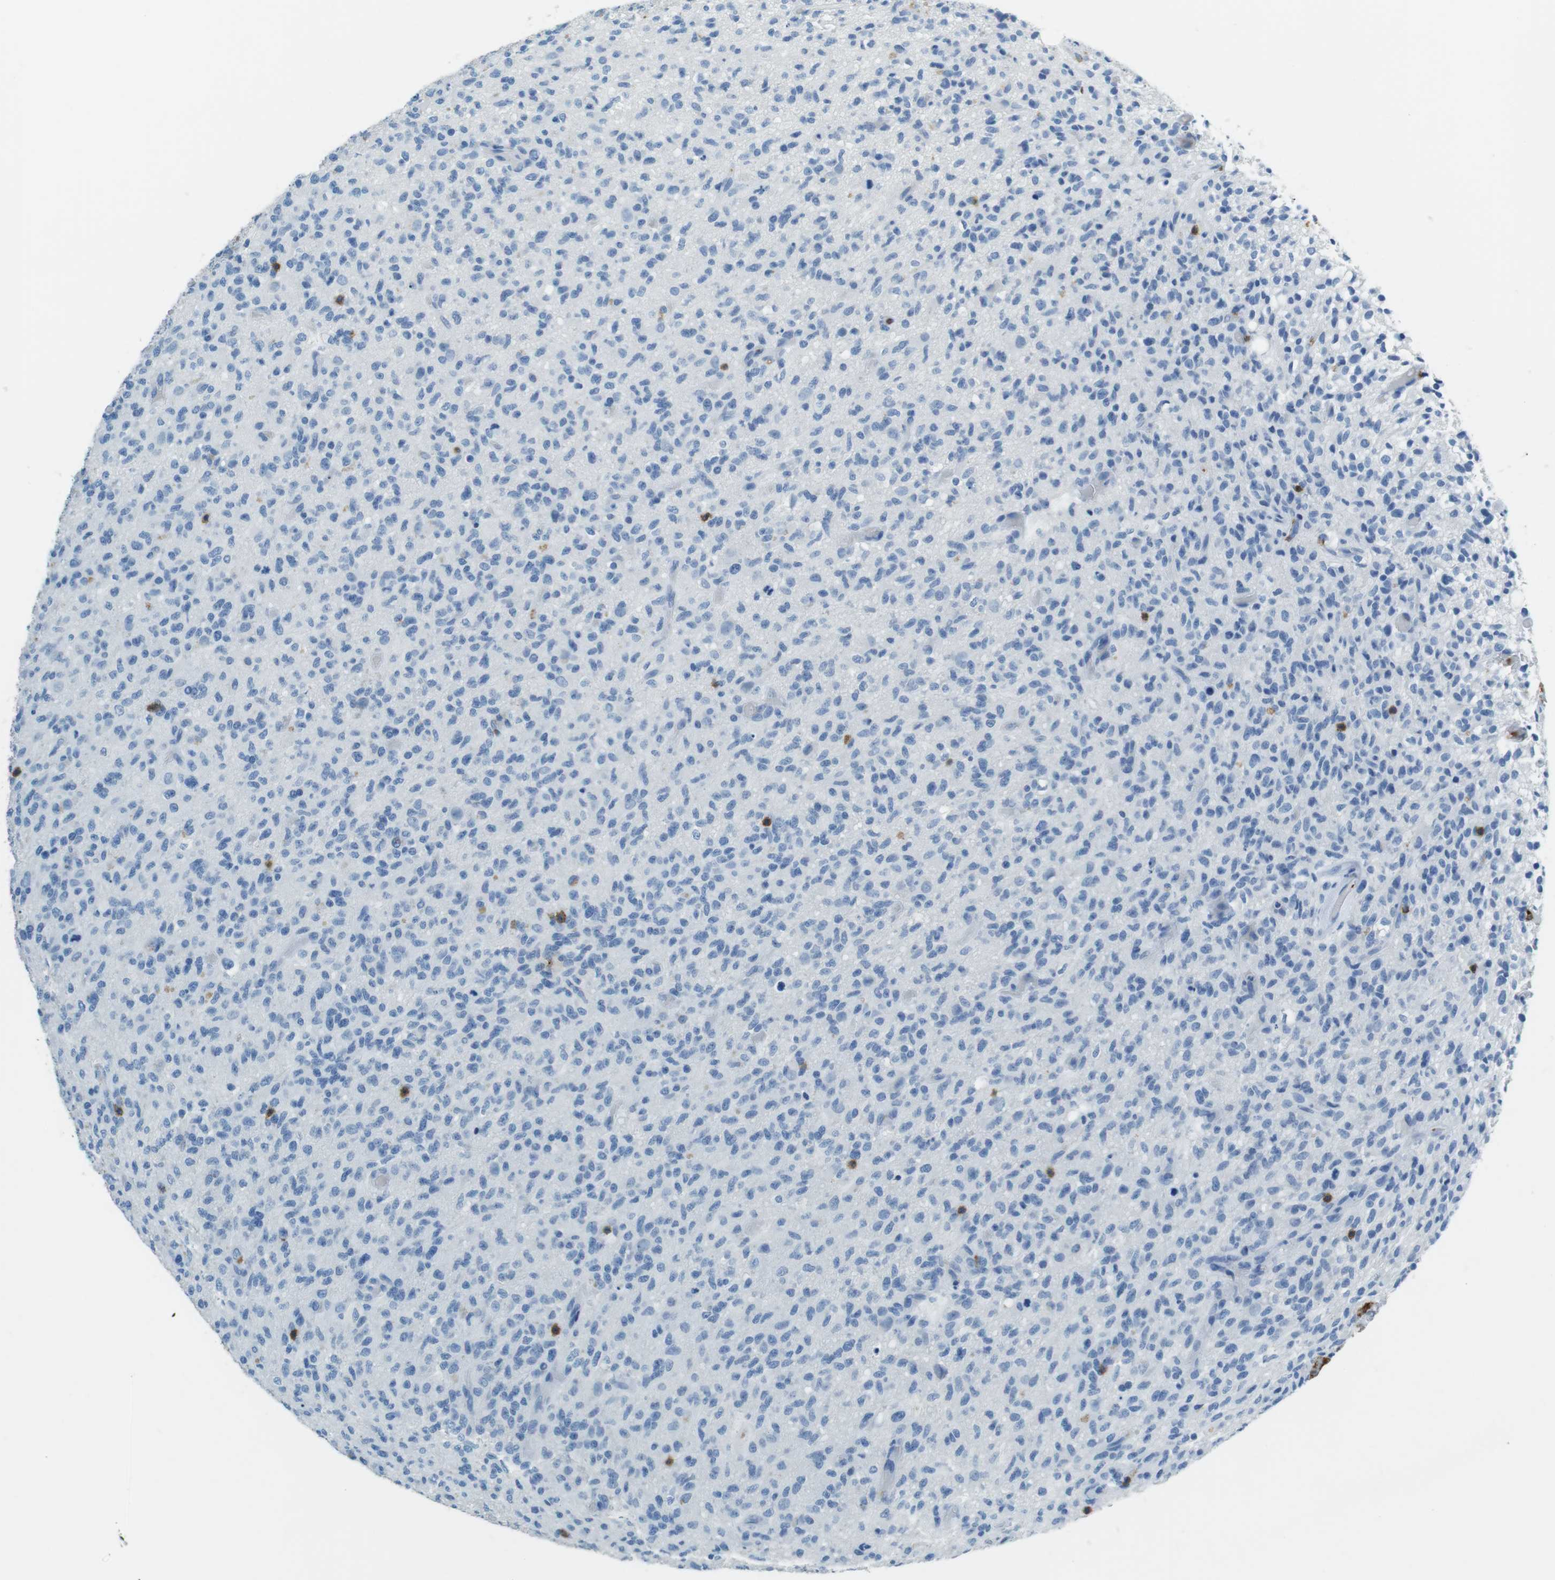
{"staining": {"intensity": "negative", "quantity": "none", "location": "none"}, "tissue": "glioma", "cell_type": "Tumor cells", "image_type": "cancer", "snomed": [{"axis": "morphology", "description": "Glioma, malignant, High grade"}, {"axis": "topography", "description": "Brain"}], "caption": "This is a photomicrograph of immunohistochemistry (IHC) staining of malignant glioma (high-grade), which shows no staining in tumor cells. (Brightfield microscopy of DAB (3,3'-diaminobenzidine) IHC at high magnification).", "gene": "LAT", "patient": {"sex": "male", "age": 71}}